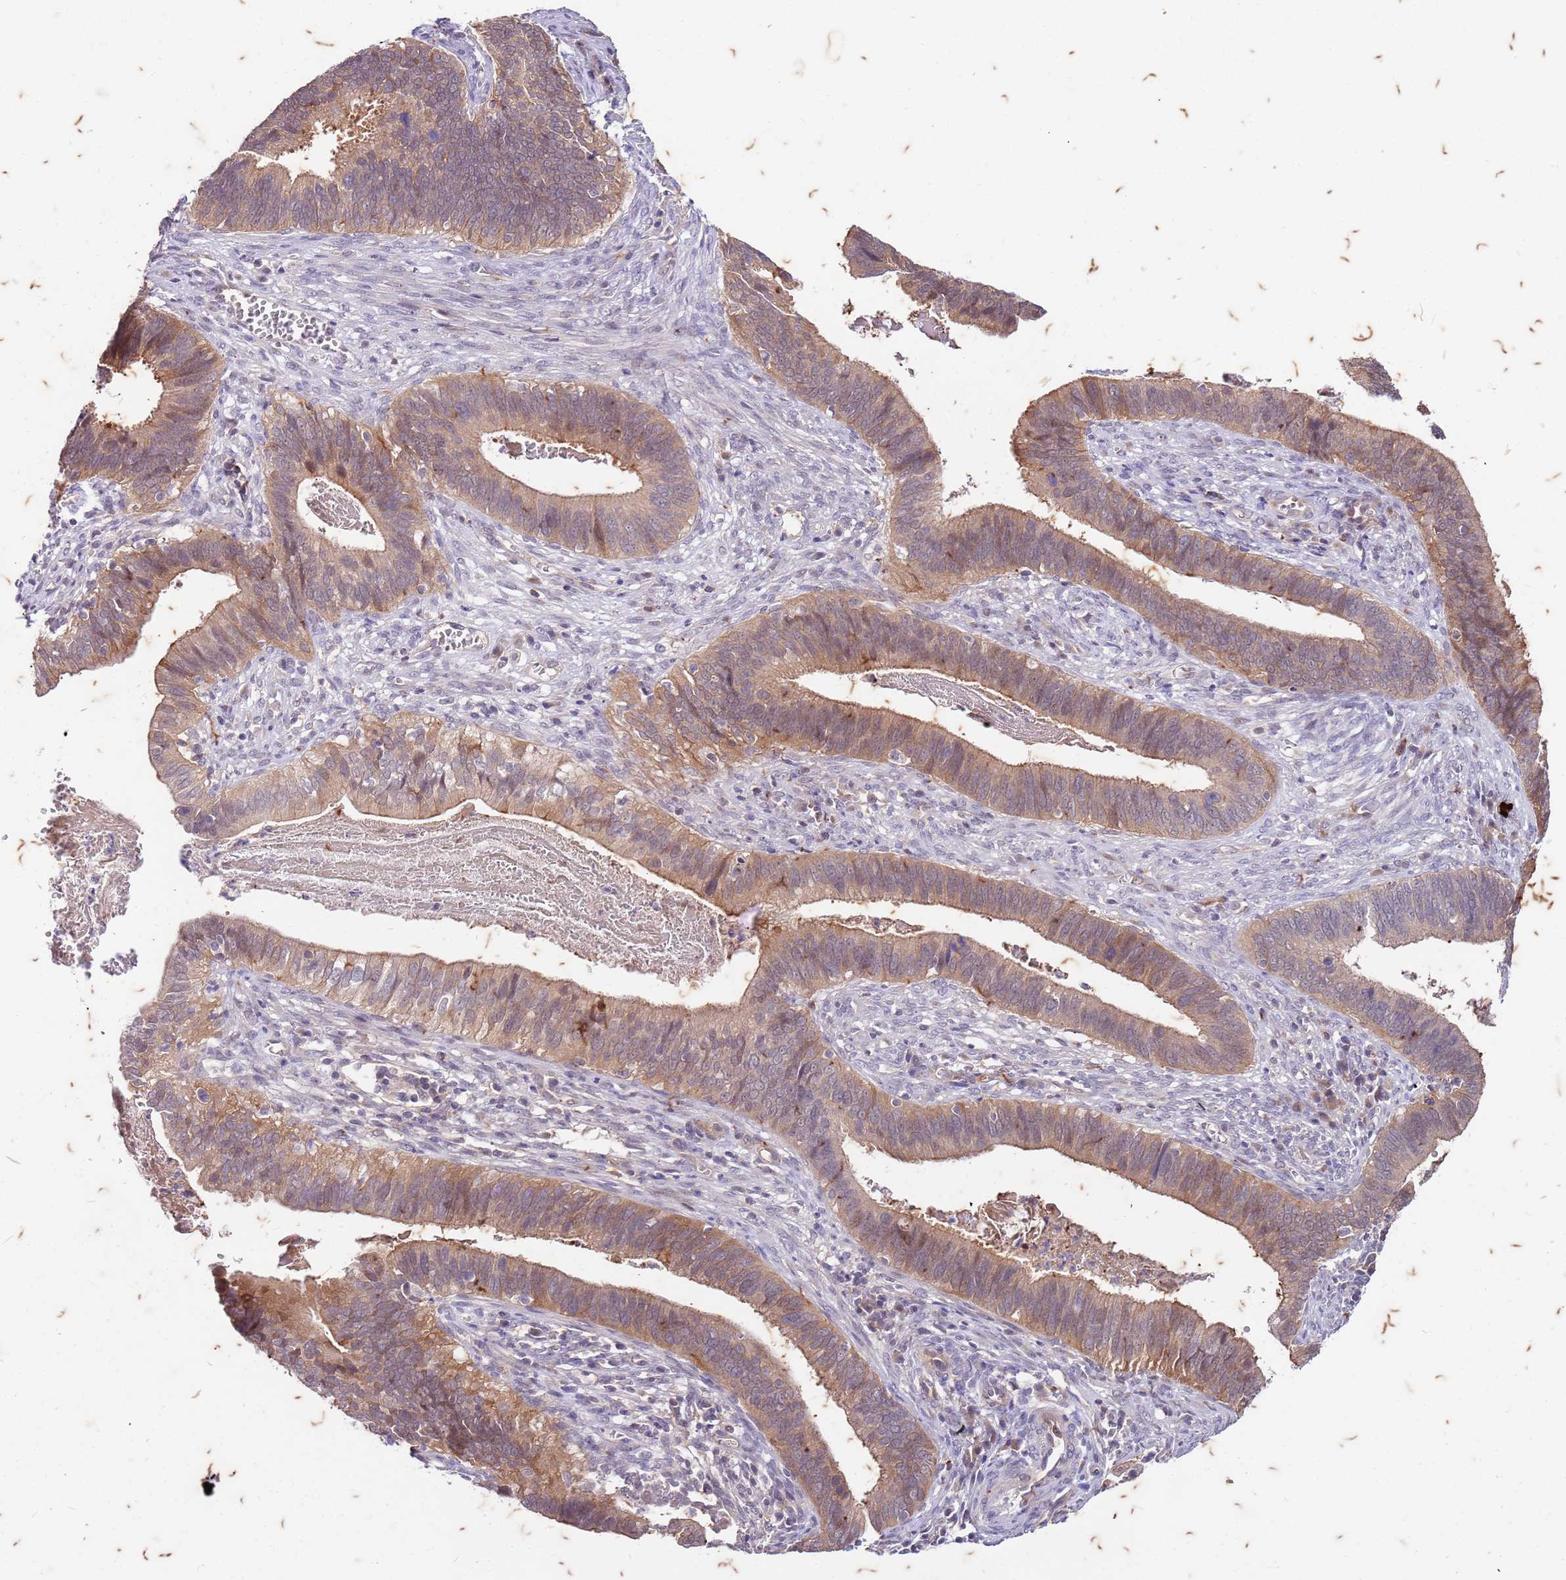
{"staining": {"intensity": "weak", "quantity": ">75%", "location": "cytoplasmic/membranous"}, "tissue": "cervical cancer", "cell_type": "Tumor cells", "image_type": "cancer", "snomed": [{"axis": "morphology", "description": "Adenocarcinoma, NOS"}, {"axis": "topography", "description": "Cervix"}], "caption": "Immunohistochemistry (IHC) of cervical adenocarcinoma shows low levels of weak cytoplasmic/membranous expression in approximately >75% of tumor cells. The staining was performed using DAB (3,3'-diaminobenzidine) to visualize the protein expression in brown, while the nuclei were stained in blue with hematoxylin (Magnification: 20x).", "gene": "RAPGEF3", "patient": {"sex": "female", "age": 42}}